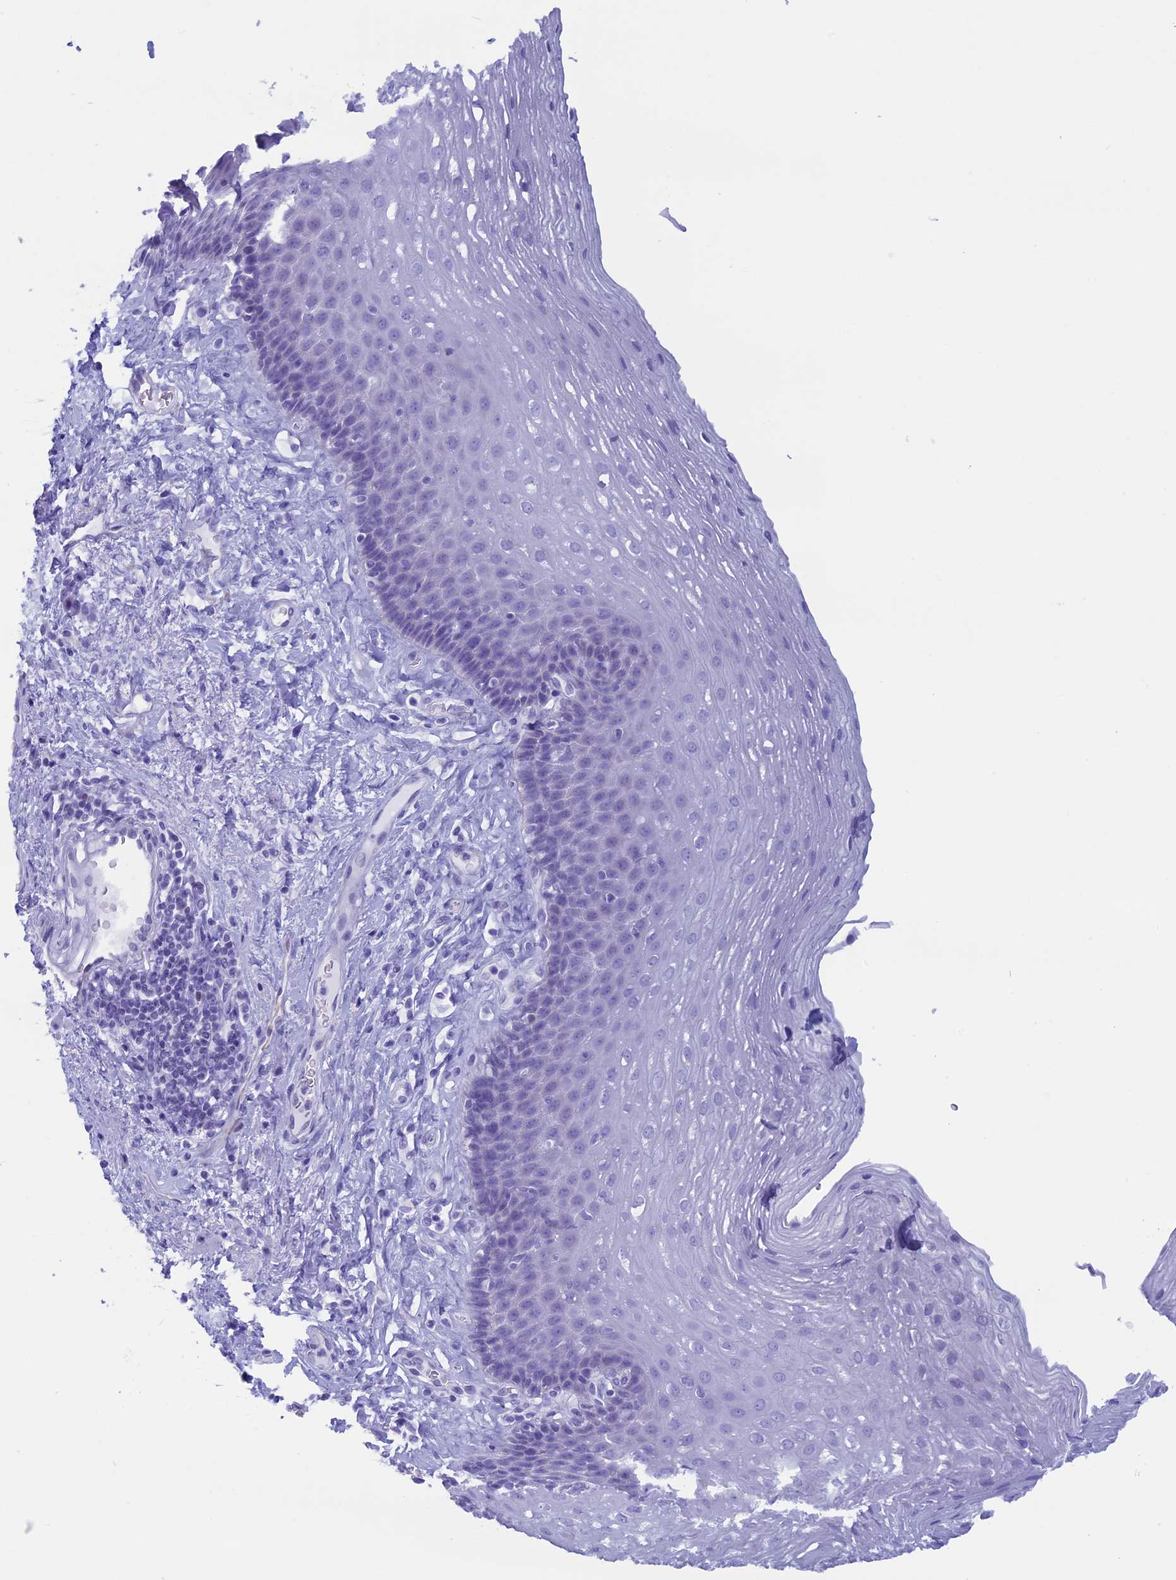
{"staining": {"intensity": "negative", "quantity": "none", "location": "none"}, "tissue": "esophagus", "cell_type": "Squamous epithelial cells", "image_type": "normal", "snomed": [{"axis": "morphology", "description": "Normal tissue, NOS"}, {"axis": "topography", "description": "Esophagus"}], "caption": "The photomicrograph shows no significant staining in squamous epithelial cells of esophagus.", "gene": "FAM169A", "patient": {"sex": "female", "age": 66}}